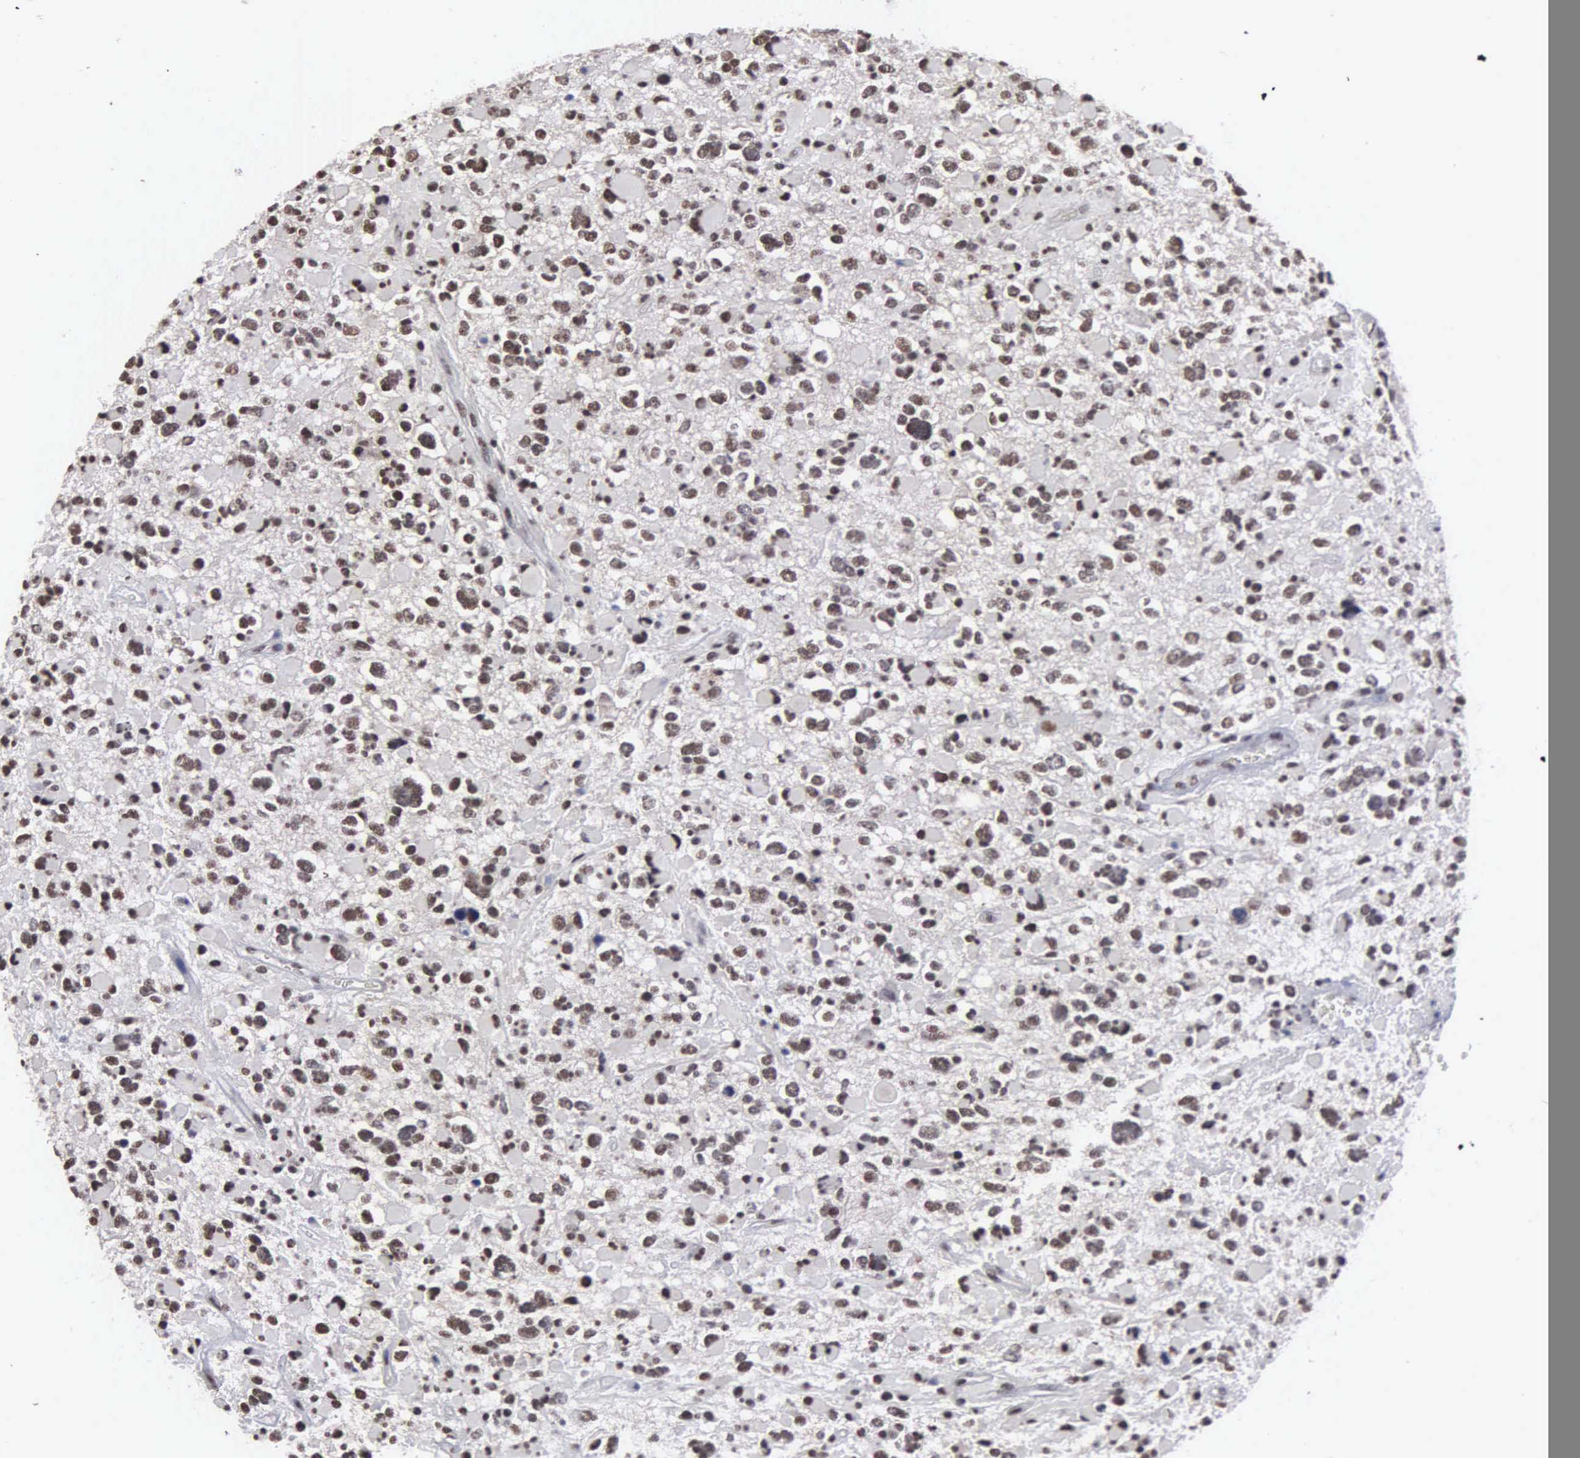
{"staining": {"intensity": "moderate", "quantity": ">75%", "location": "nuclear"}, "tissue": "glioma", "cell_type": "Tumor cells", "image_type": "cancer", "snomed": [{"axis": "morphology", "description": "Glioma, malignant, High grade"}, {"axis": "topography", "description": "Brain"}], "caption": "An IHC photomicrograph of tumor tissue is shown. Protein staining in brown labels moderate nuclear positivity in glioma within tumor cells.", "gene": "KIAA0586", "patient": {"sex": "female", "age": 37}}